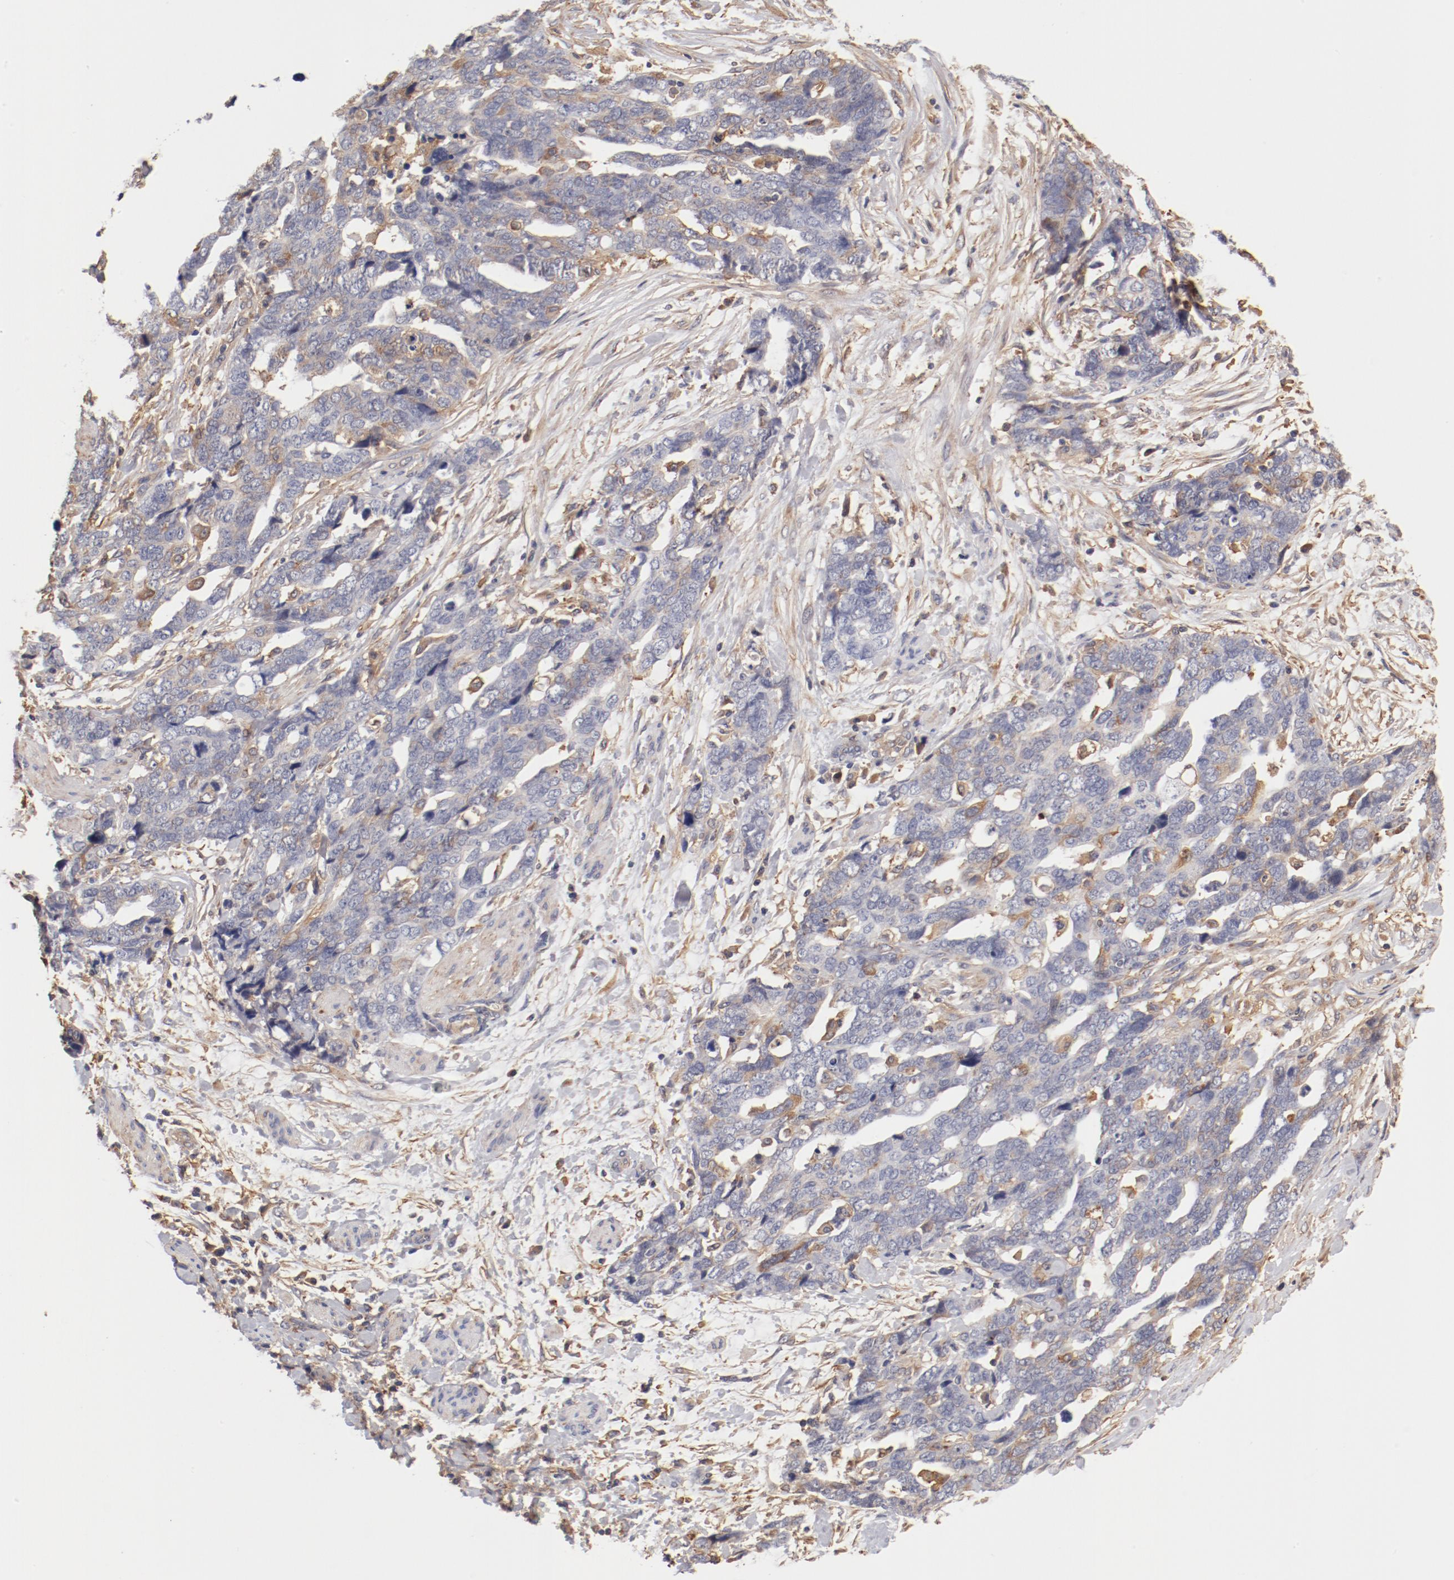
{"staining": {"intensity": "weak", "quantity": "<25%", "location": "cytoplasmic/membranous"}, "tissue": "ovarian cancer", "cell_type": "Tumor cells", "image_type": "cancer", "snomed": [{"axis": "morphology", "description": "Normal tissue, NOS"}, {"axis": "morphology", "description": "Cystadenocarcinoma, serous, NOS"}, {"axis": "topography", "description": "Fallopian tube"}, {"axis": "topography", "description": "Ovary"}], "caption": "A high-resolution histopathology image shows immunohistochemistry (IHC) staining of serous cystadenocarcinoma (ovarian), which shows no significant positivity in tumor cells.", "gene": "FCMR", "patient": {"sex": "female", "age": 56}}